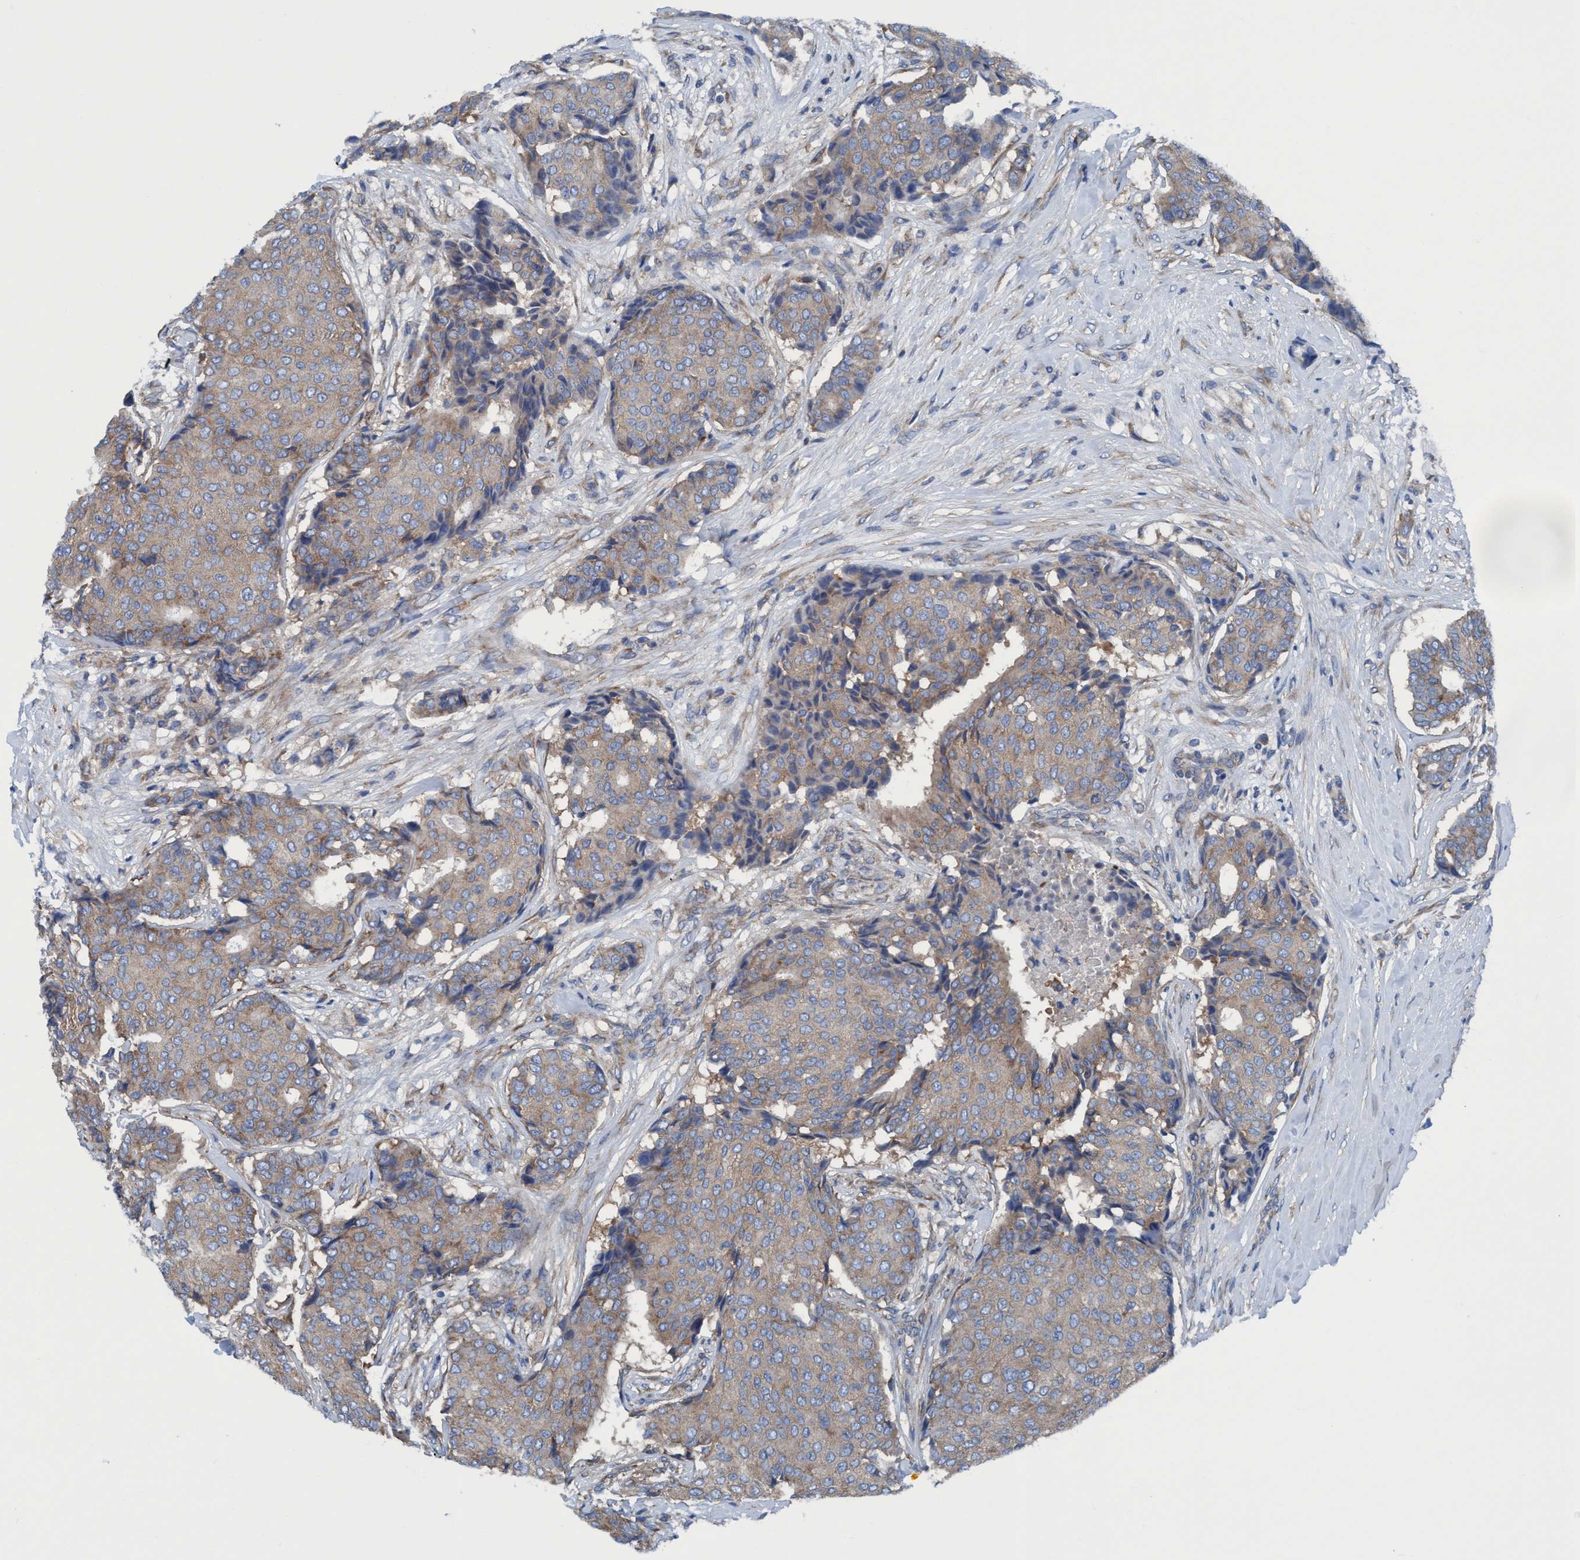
{"staining": {"intensity": "weak", "quantity": "<25%", "location": "cytoplasmic/membranous"}, "tissue": "breast cancer", "cell_type": "Tumor cells", "image_type": "cancer", "snomed": [{"axis": "morphology", "description": "Duct carcinoma"}, {"axis": "topography", "description": "Breast"}], "caption": "Tumor cells show no significant protein positivity in breast cancer (infiltrating ductal carcinoma).", "gene": "NMT1", "patient": {"sex": "female", "age": 75}}